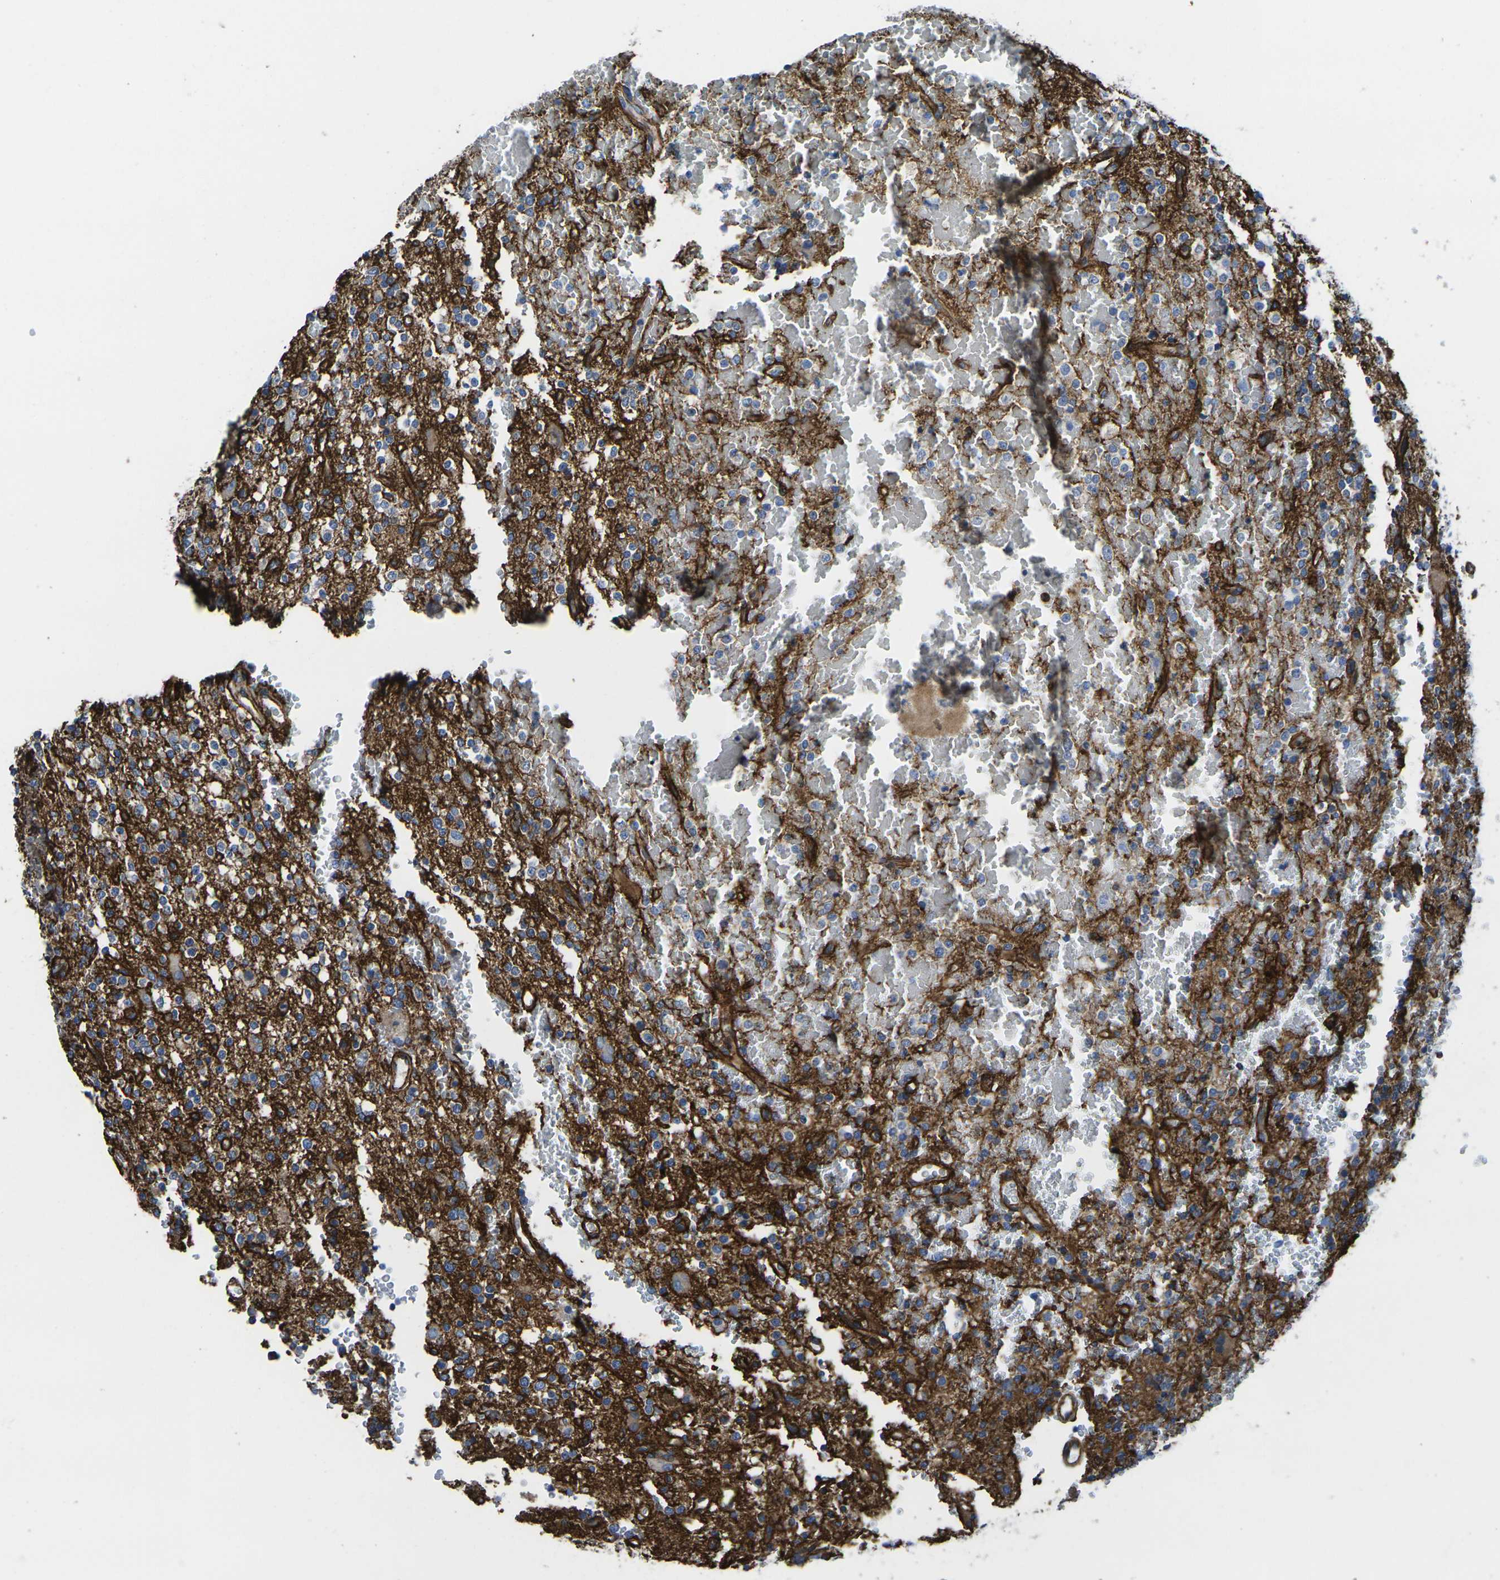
{"staining": {"intensity": "strong", "quantity": "25%-75%", "location": "cytoplasmic/membranous"}, "tissue": "glioma", "cell_type": "Tumor cells", "image_type": "cancer", "snomed": [{"axis": "morphology", "description": "Glioma, malignant, High grade"}, {"axis": "topography", "description": "Brain"}], "caption": "Glioma stained with DAB (3,3'-diaminobenzidine) IHC reveals high levels of strong cytoplasmic/membranous expression in about 25%-75% of tumor cells. The protein is stained brown, and the nuclei are stained in blue (DAB IHC with brightfield microscopy, high magnification).", "gene": "NUMB", "patient": {"sex": "male", "age": 47}}